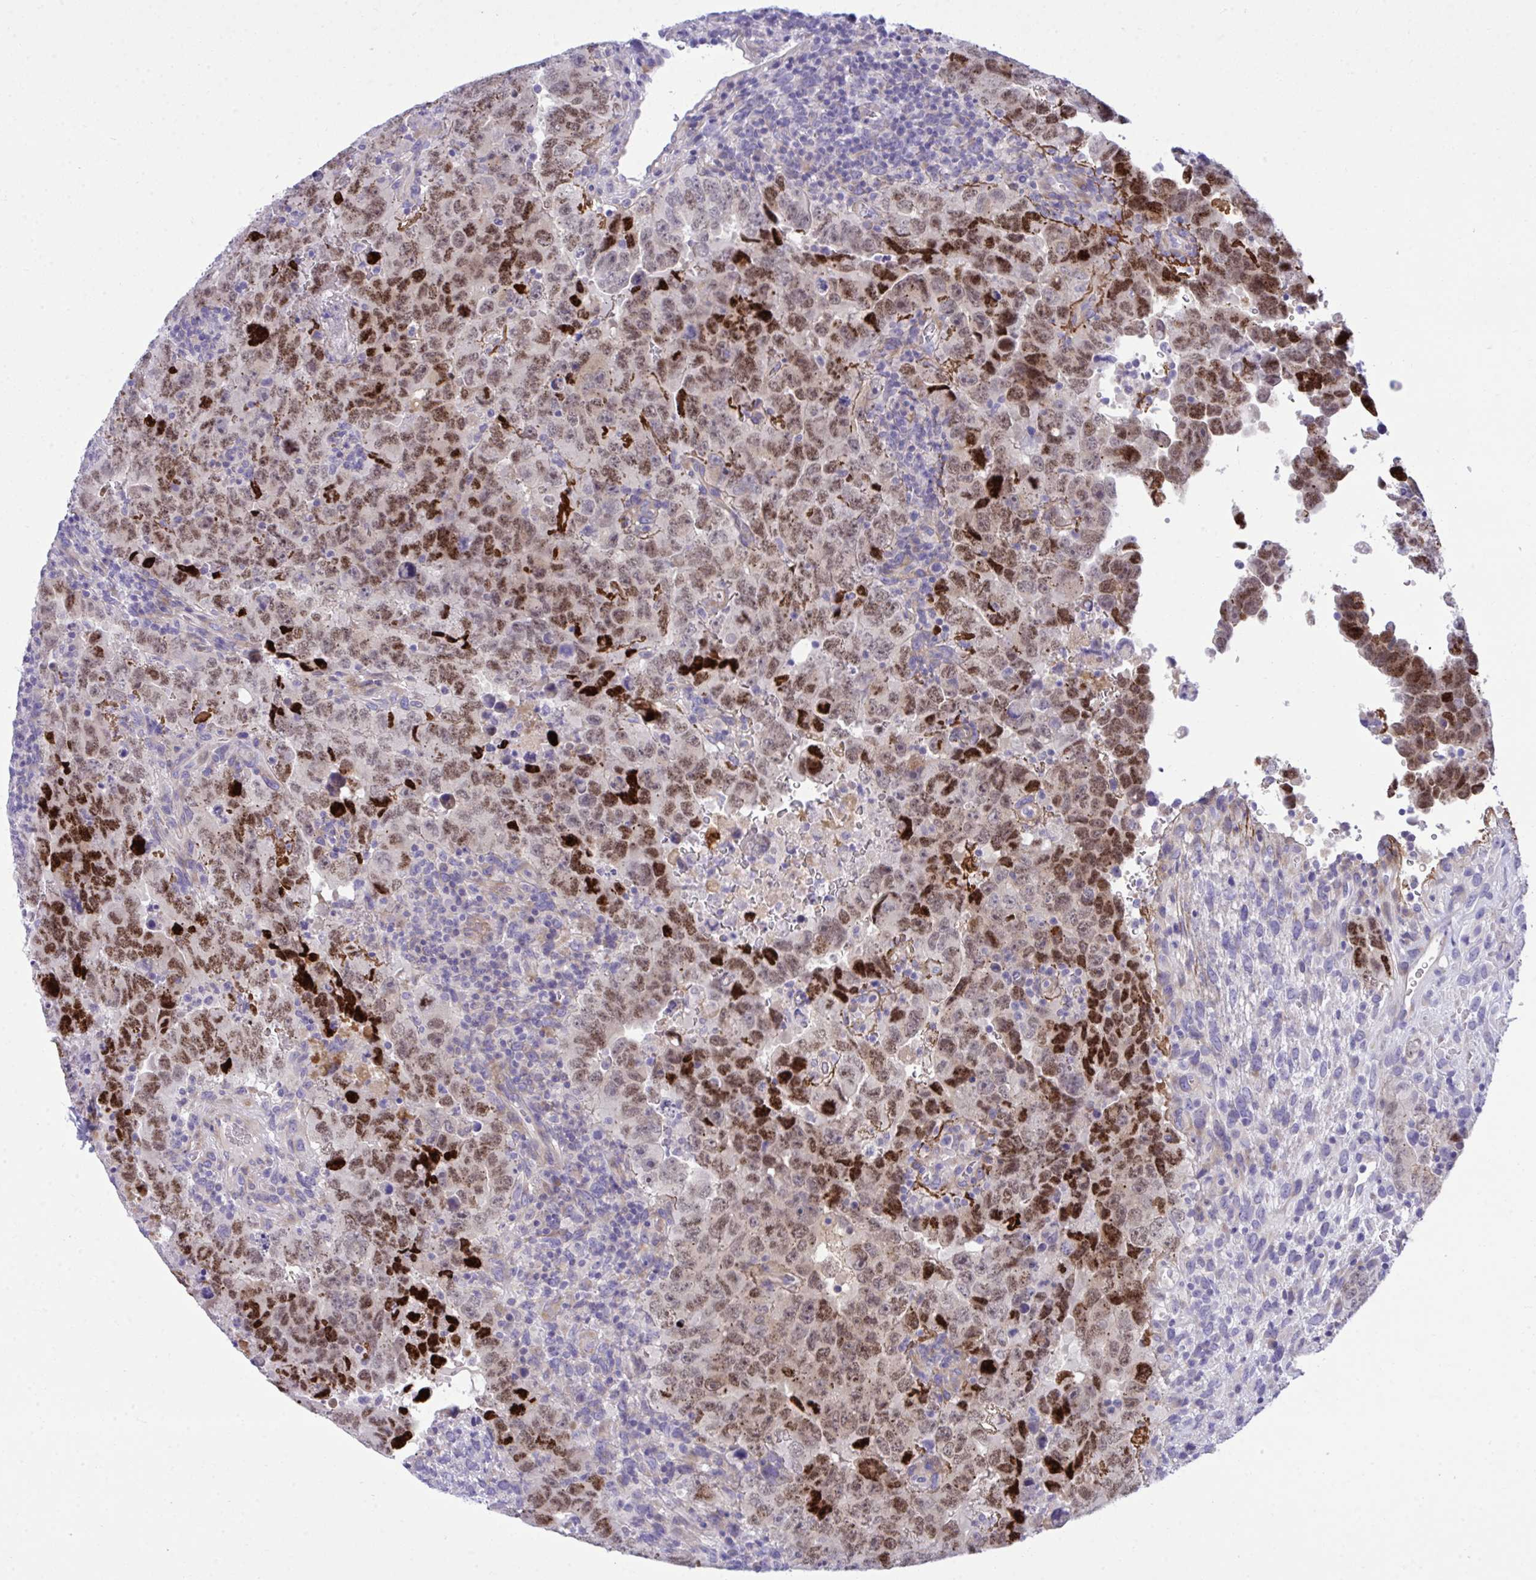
{"staining": {"intensity": "strong", "quantity": ">75%", "location": "nuclear"}, "tissue": "testis cancer", "cell_type": "Tumor cells", "image_type": "cancer", "snomed": [{"axis": "morphology", "description": "Carcinoma, Embryonal, NOS"}, {"axis": "topography", "description": "Testis"}], "caption": "Immunohistochemistry image of neoplastic tissue: human testis embryonal carcinoma stained using immunohistochemistry displays high levels of strong protein expression localized specifically in the nuclear of tumor cells, appearing as a nuclear brown color.", "gene": "MED9", "patient": {"sex": "male", "age": 24}}